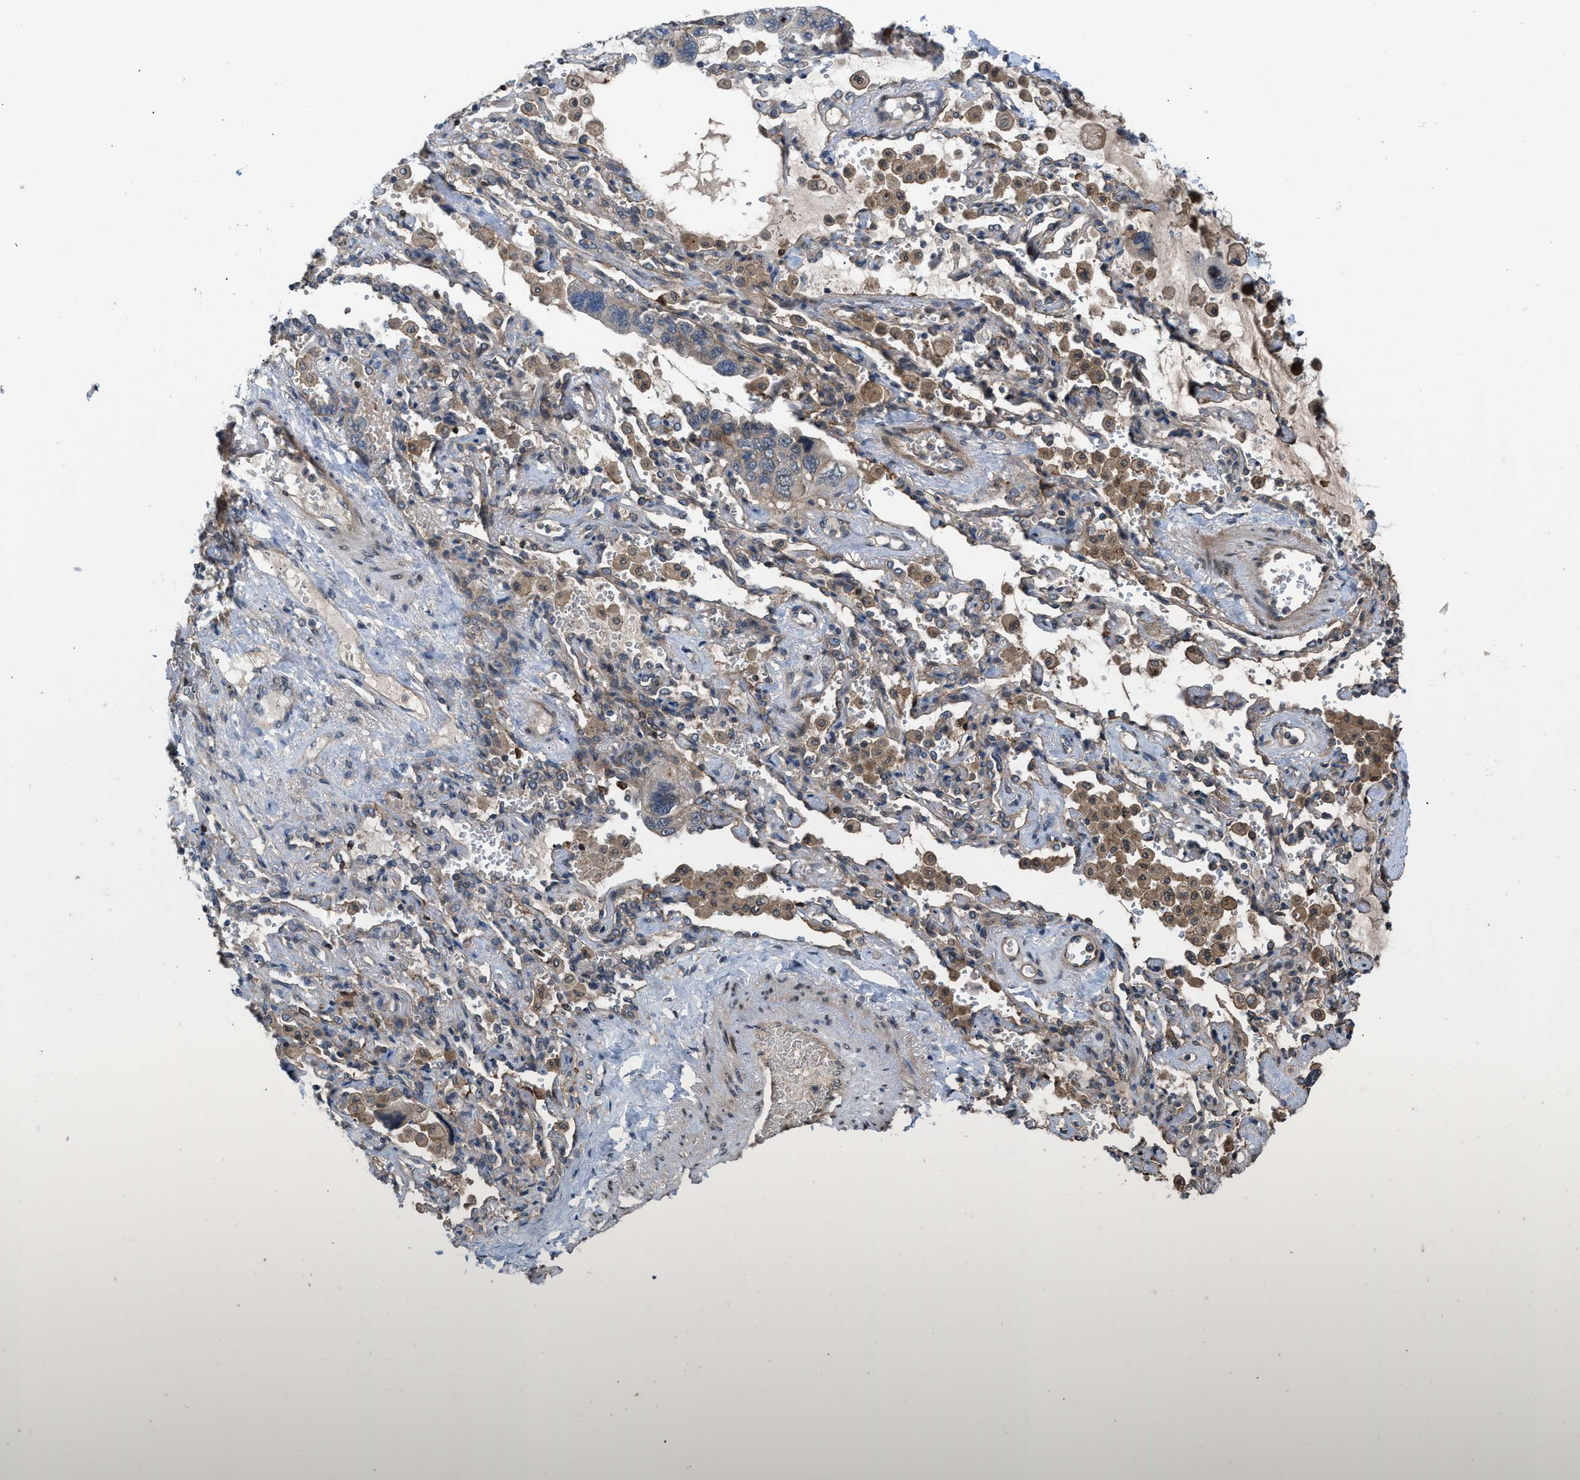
{"staining": {"intensity": "negative", "quantity": "none", "location": "none"}, "tissue": "lung cancer", "cell_type": "Tumor cells", "image_type": "cancer", "snomed": [{"axis": "morphology", "description": "Squamous cell carcinoma, NOS"}, {"axis": "topography", "description": "Lung"}], "caption": "A histopathology image of lung squamous cell carcinoma stained for a protein reveals no brown staining in tumor cells.", "gene": "UTRN", "patient": {"sex": "female", "age": 73}}